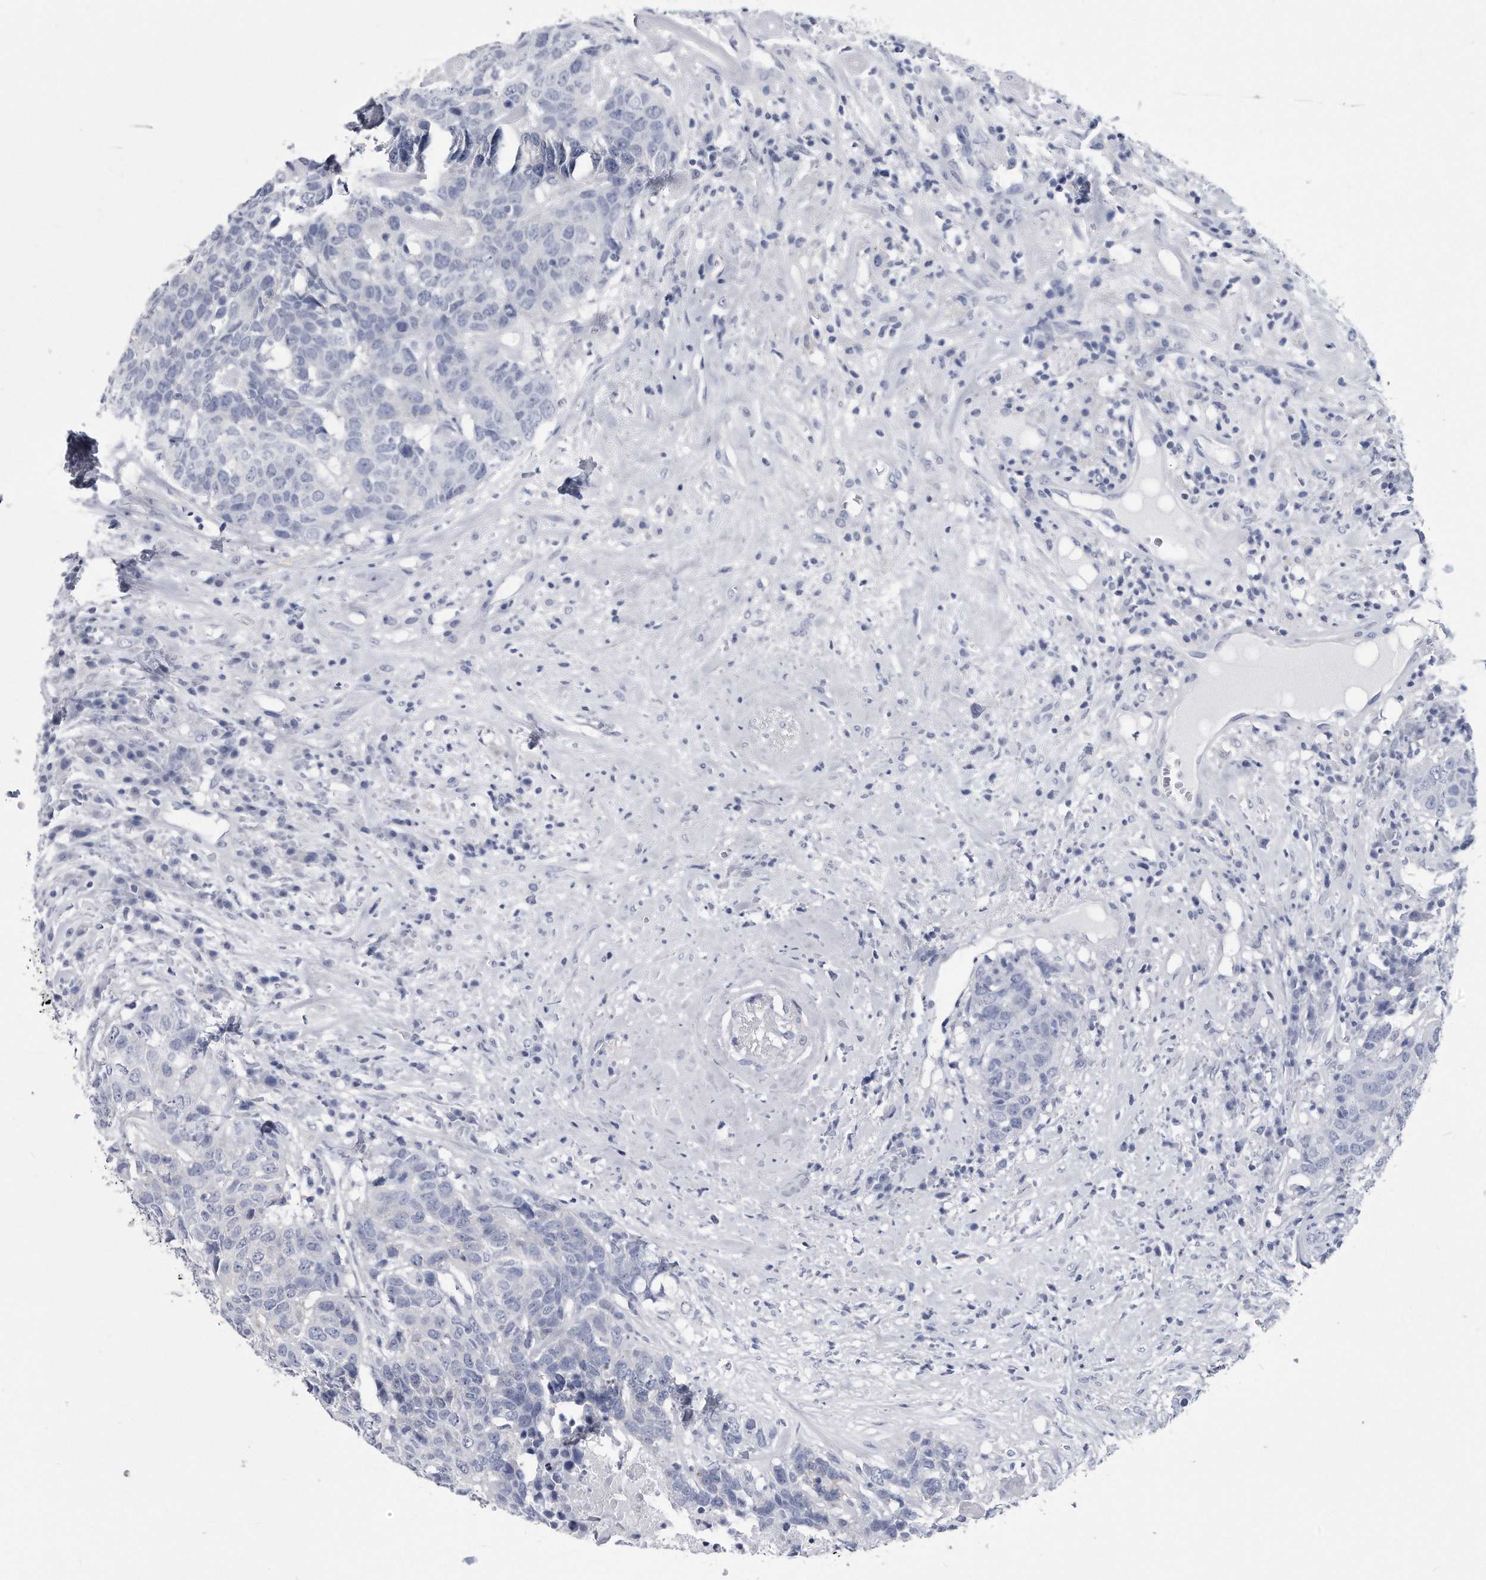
{"staining": {"intensity": "negative", "quantity": "none", "location": "none"}, "tissue": "head and neck cancer", "cell_type": "Tumor cells", "image_type": "cancer", "snomed": [{"axis": "morphology", "description": "Squamous cell carcinoma, NOS"}, {"axis": "topography", "description": "Head-Neck"}], "caption": "Immunohistochemical staining of human head and neck squamous cell carcinoma demonstrates no significant positivity in tumor cells.", "gene": "PYGB", "patient": {"sex": "male", "age": 66}}